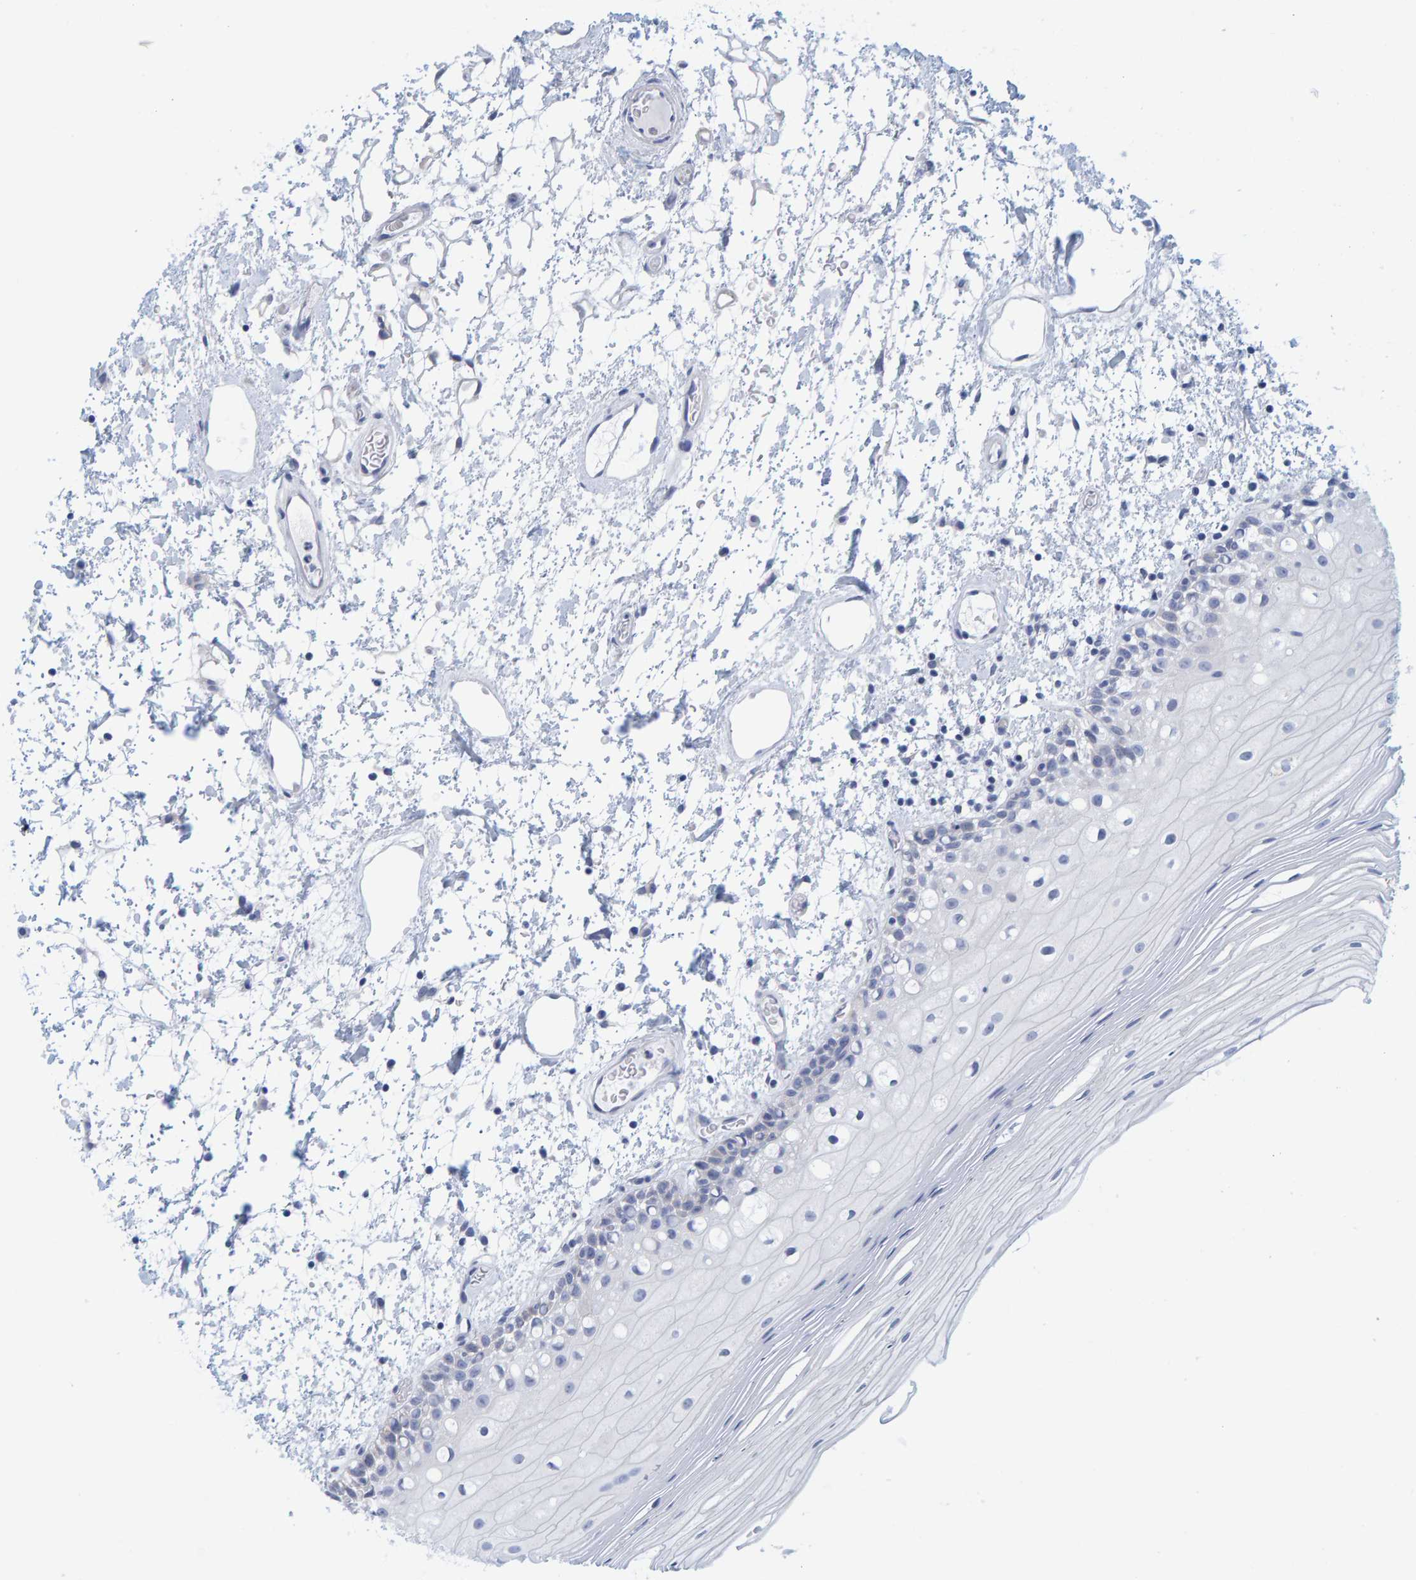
{"staining": {"intensity": "weak", "quantity": "<25%", "location": "cytoplasmic/membranous"}, "tissue": "oral mucosa", "cell_type": "Squamous epithelial cells", "image_type": "normal", "snomed": [{"axis": "morphology", "description": "Normal tissue, NOS"}, {"axis": "topography", "description": "Oral tissue"}], "caption": "Immunohistochemical staining of normal oral mucosa demonstrates no significant staining in squamous epithelial cells.", "gene": "KLHL11", "patient": {"sex": "male", "age": 52}}